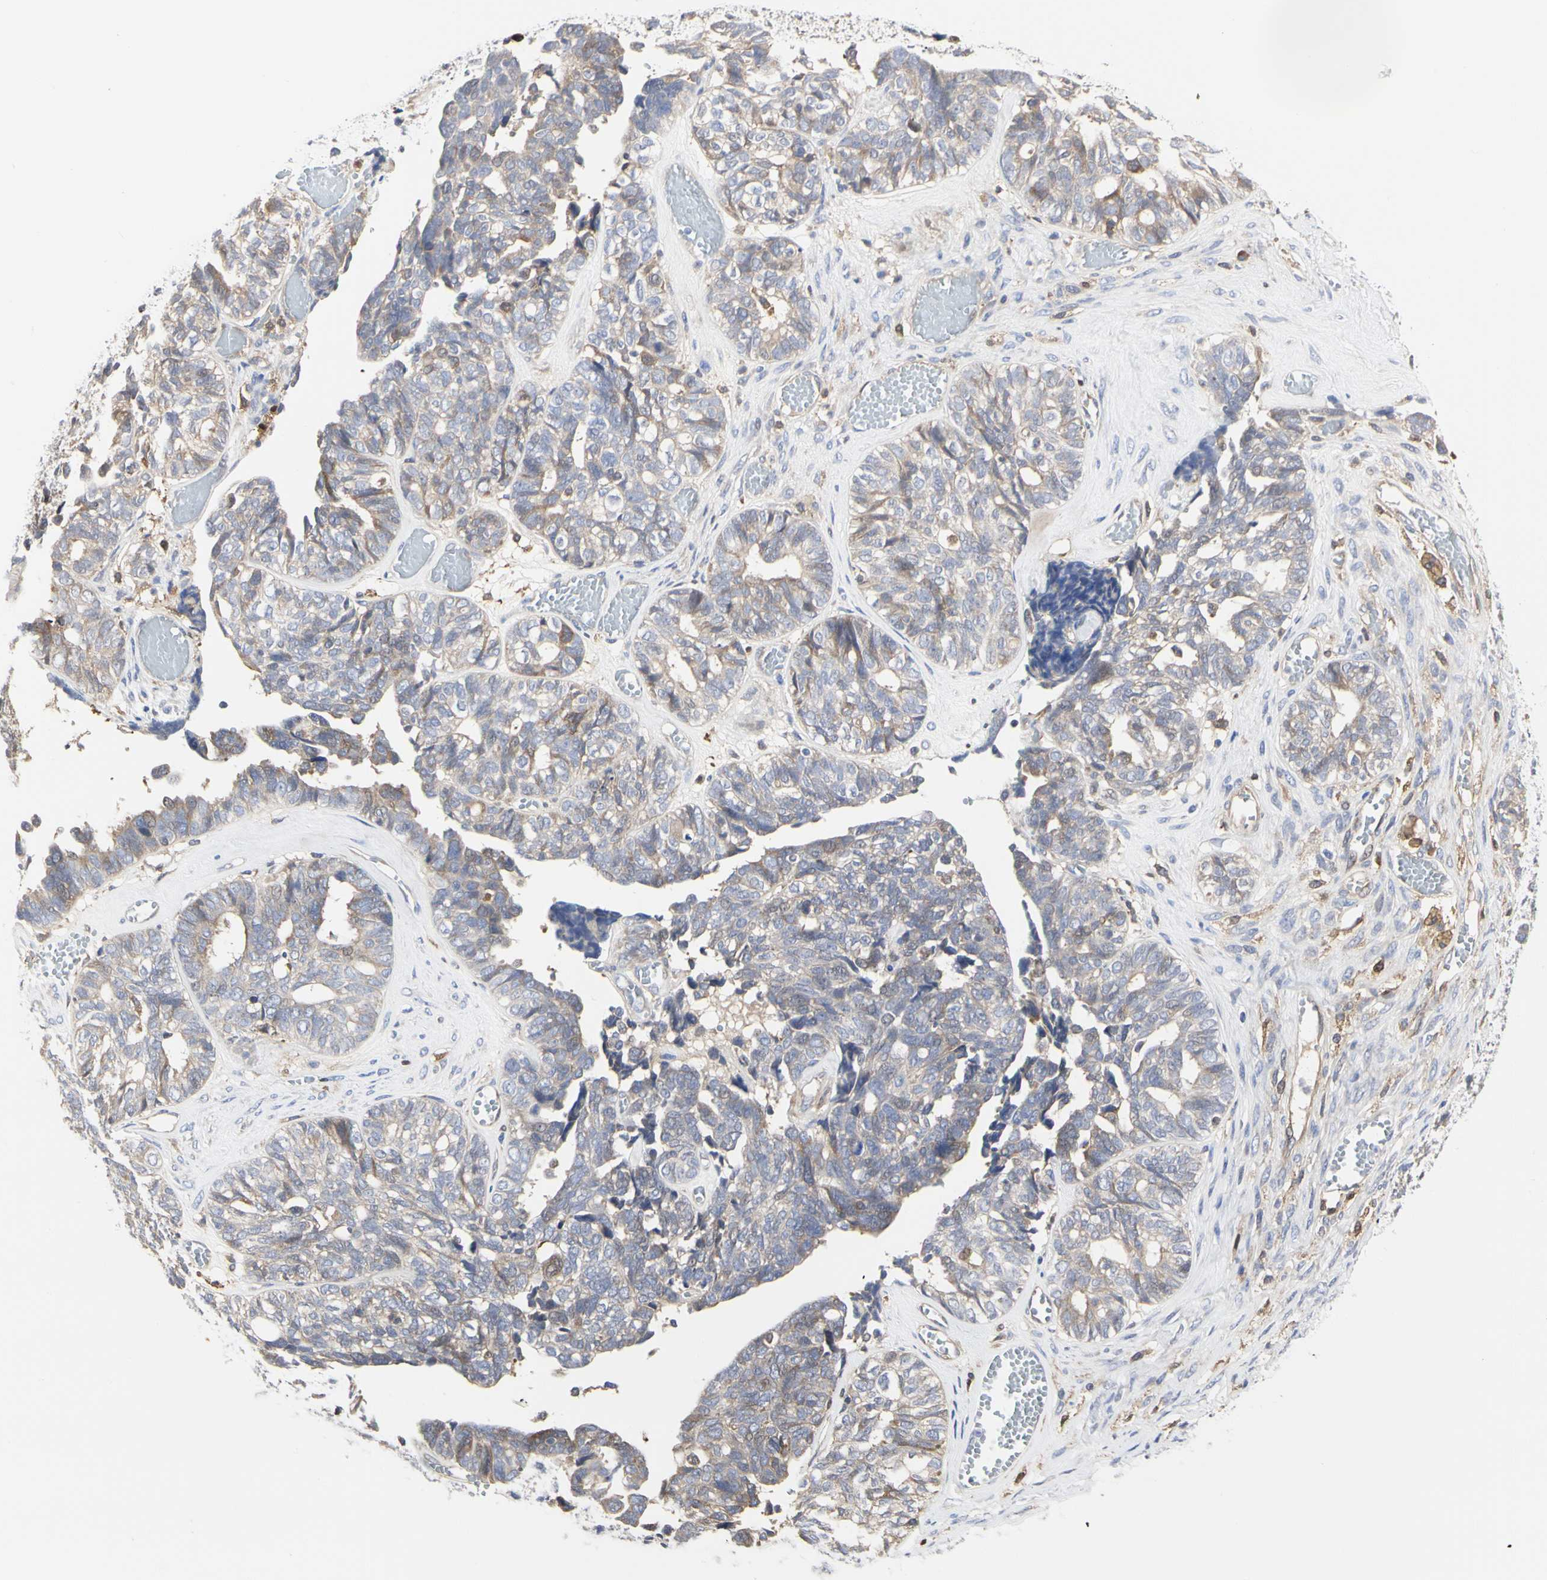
{"staining": {"intensity": "weak", "quantity": ">75%", "location": "cytoplasmic/membranous"}, "tissue": "ovarian cancer", "cell_type": "Tumor cells", "image_type": "cancer", "snomed": [{"axis": "morphology", "description": "Cystadenocarcinoma, serous, NOS"}, {"axis": "topography", "description": "Ovary"}], "caption": "IHC (DAB) staining of ovarian cancer (serous cystadenocarcinoma) displays weak cytoplasmic/membranous protein expression in approximately >75% of tumor cells. The protein of interest is stained brown, and the nuclei are stained in blue (DAB (3,3'-diaminobenzidine) IHC with brightfield microscopy, high magnification).", "gene": "C3orf52", "patient": {"sex": "female", "age": 79}}